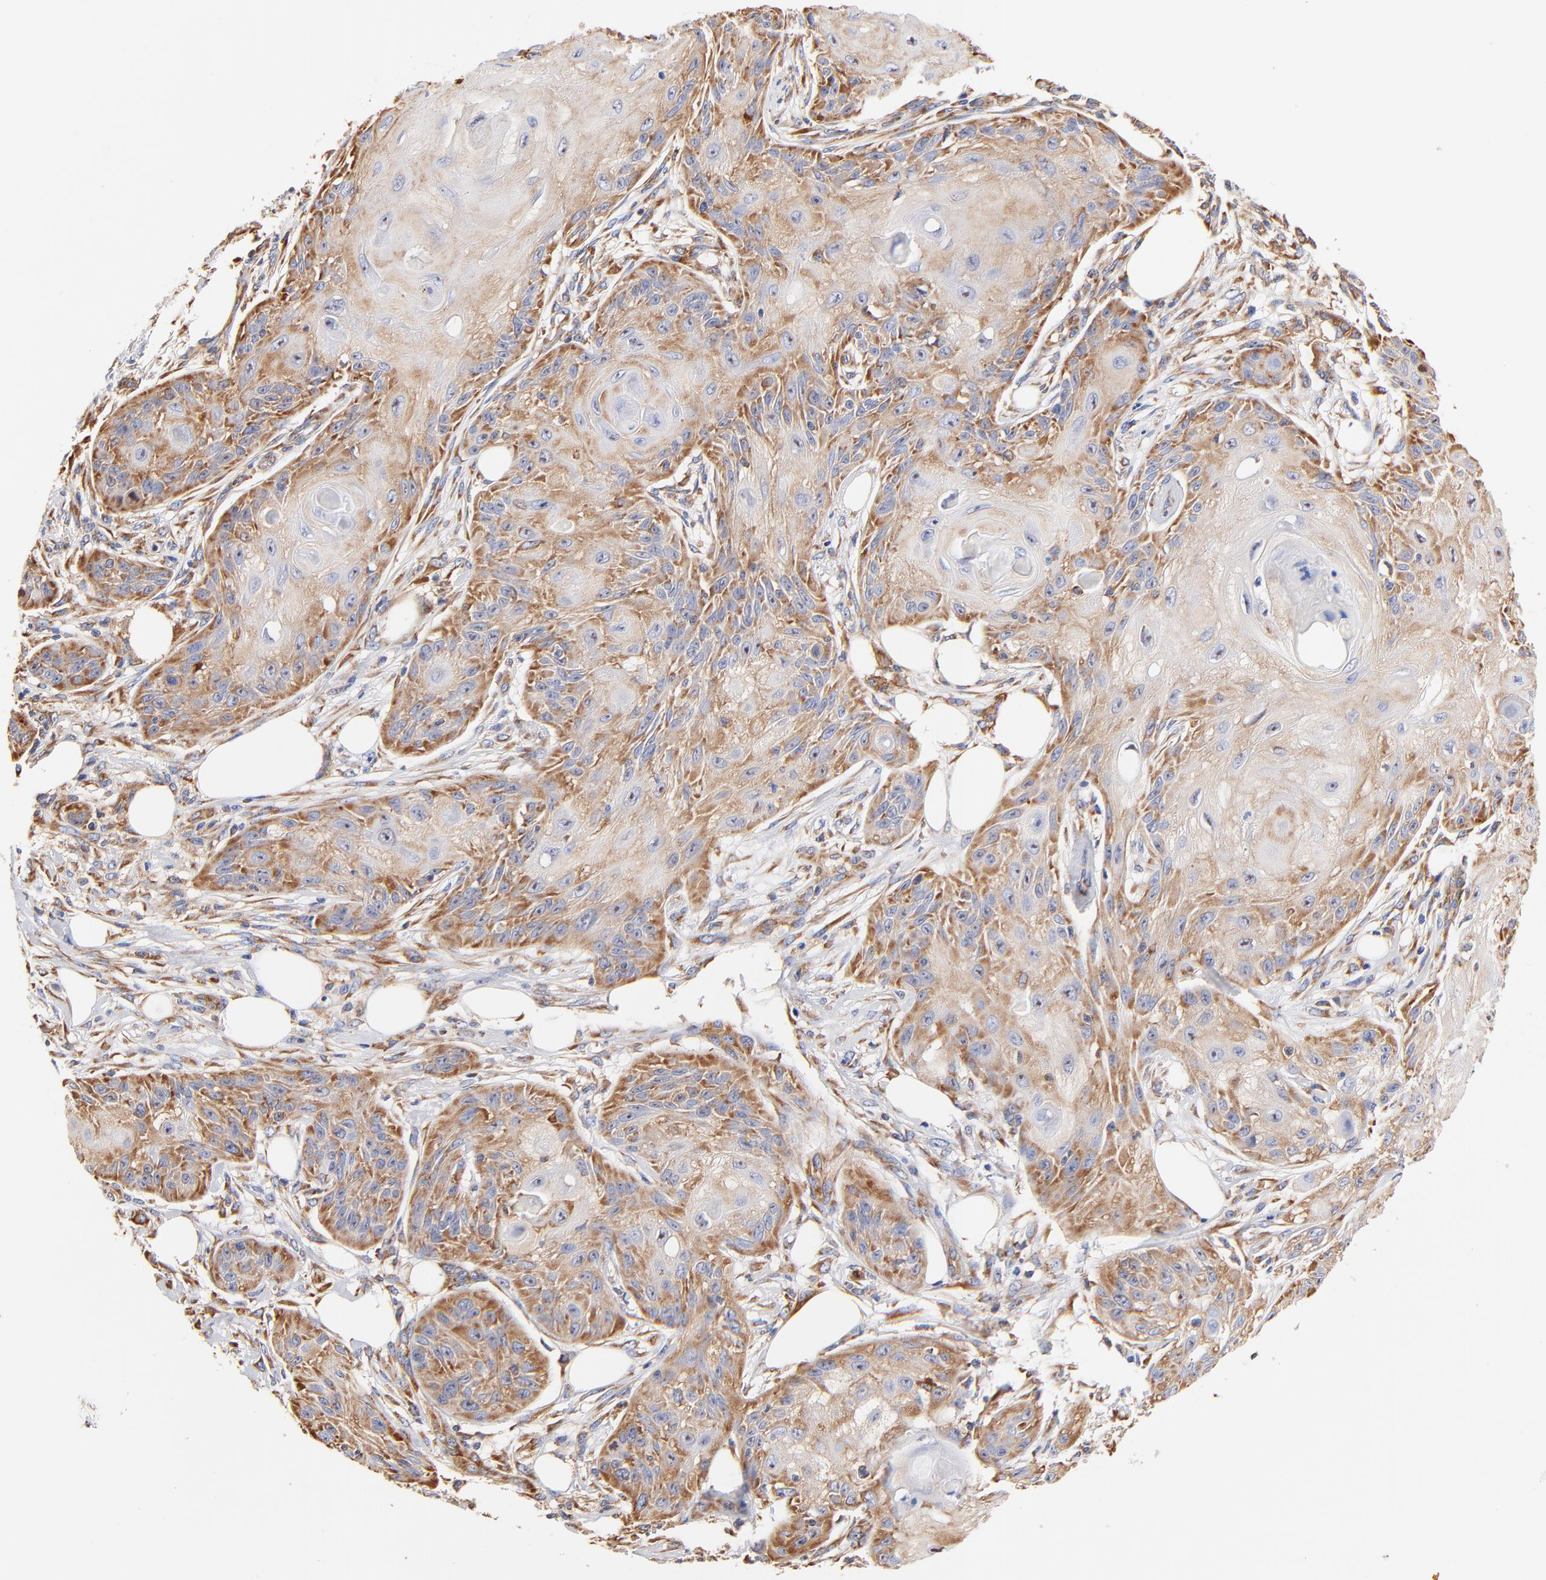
{"staining": {"intensity": "moderate", "quantity": ">75%", "location": "cytoplasmic/membranous"}, "tissue": "skin cancer", "cell_type": "Tumor cells", "image_type": "cancer", "snomed": [{"axis": "morphology", "description": "Squamous cell carcinoma, NOS"}, {"axis": "topography", "description": "Skin"}], "caption": "Immunohistochemistry (IHC) staining of squamous cell carcinoma (skin), which exhibits medium levels of moderate cytoplasmic/membranous staining in about >75% of tumor cells indicating moderate cytoplasmic/membranous protein positivity. The staining was performed using DAB (brown) for protein detection and nuclei were counterstained in hematoxylin (blue).", "gene": "RPL27", "patient": {"sex": "female", "age": 88}}